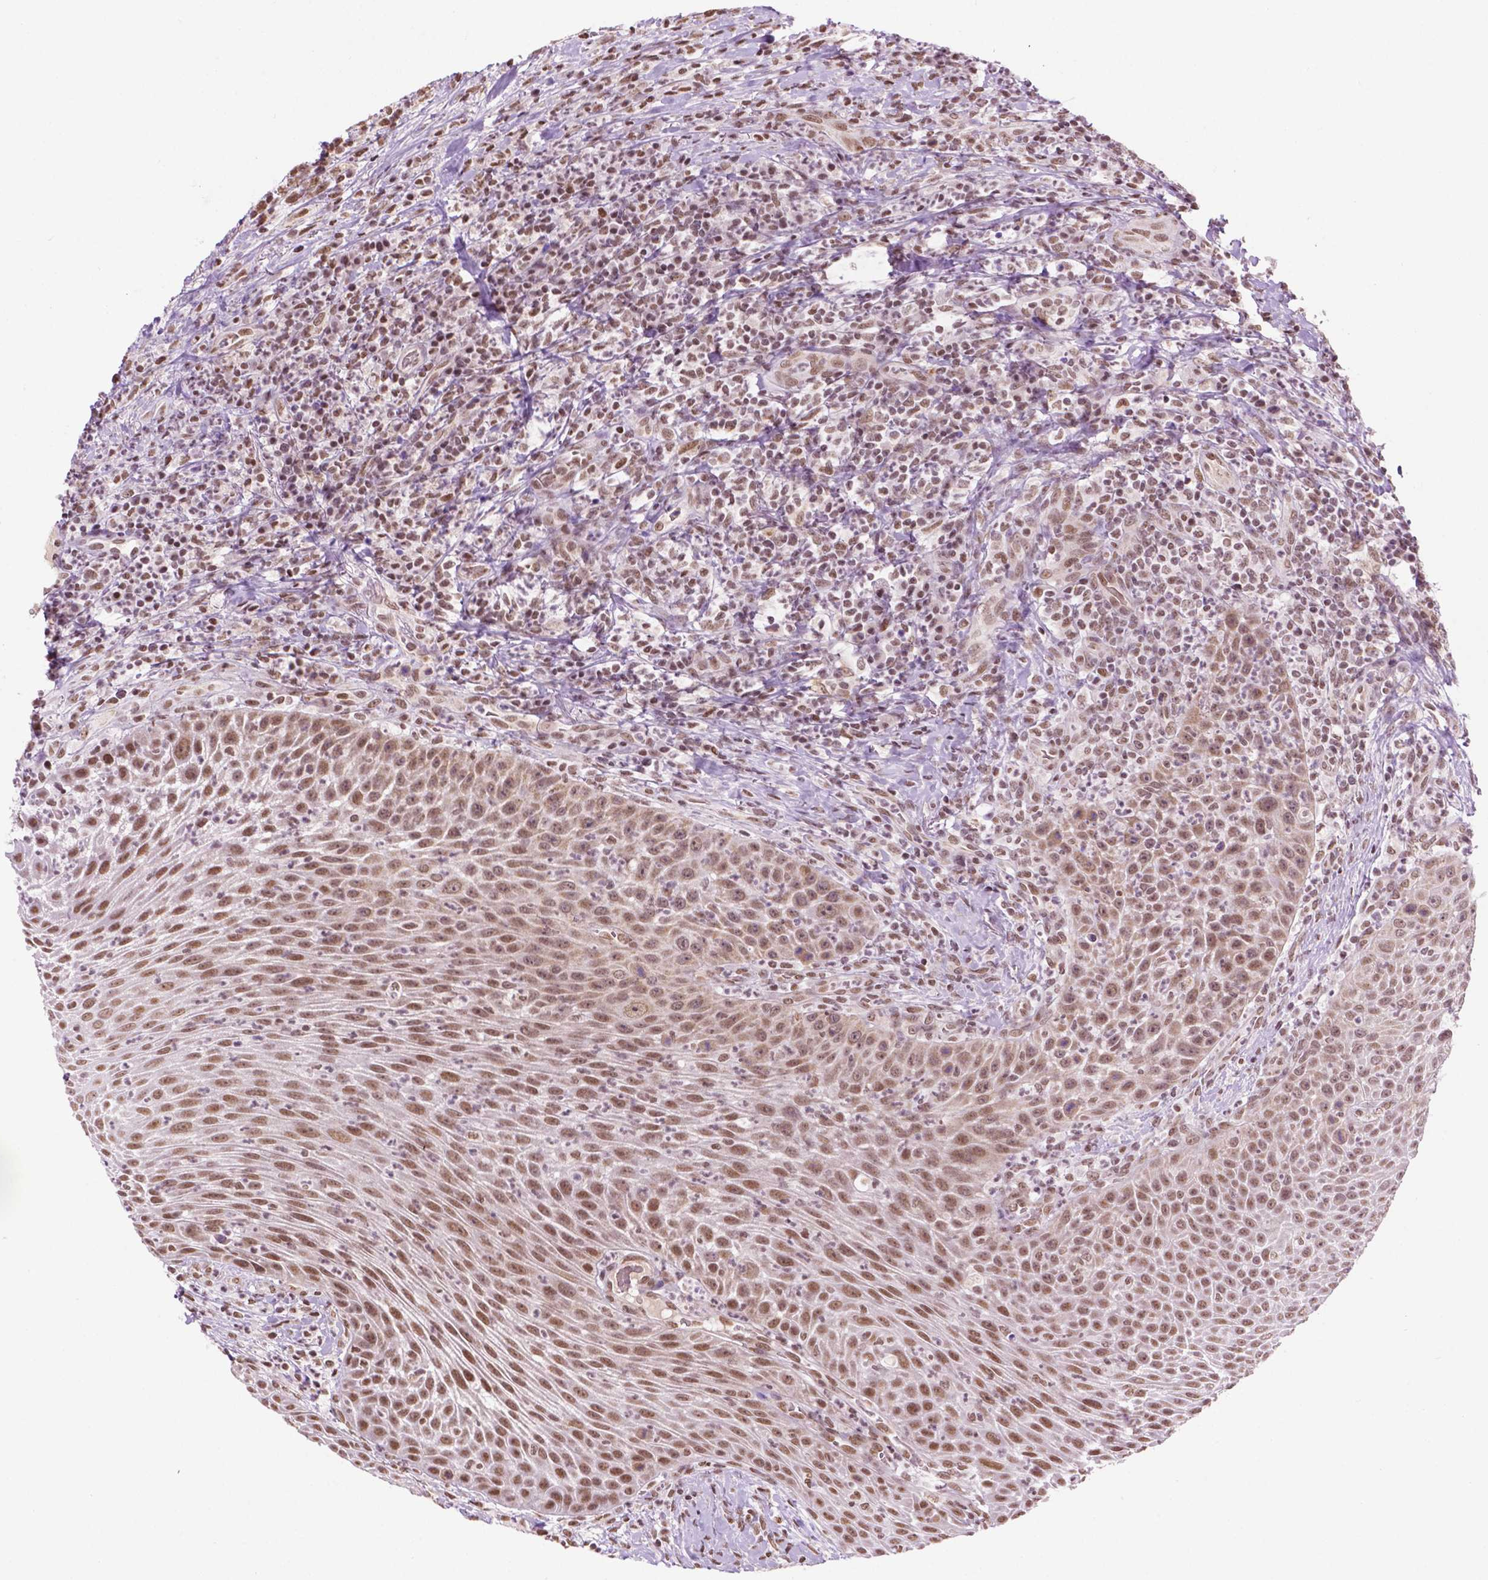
{"staining": {"intensity": "moderate", "quantity": ">75%", "location": "nuclear"}, "tissue": "head and neck cancer", "cell_type": "Tumor cells", "image_type": "cancer", "snomed": [{"axis": "morphology", "description": "Squamous cell carcinoma, NOS"}, {"axis": "topography", "description": "Head-Neck"}], "caption": "Head and neck cancer stained with a brown dye displays moderate nuclear positive expression in about >75% of tumor cells.", "gene": "COL23A1", "patient": {"sex": "male", "age": 69}}